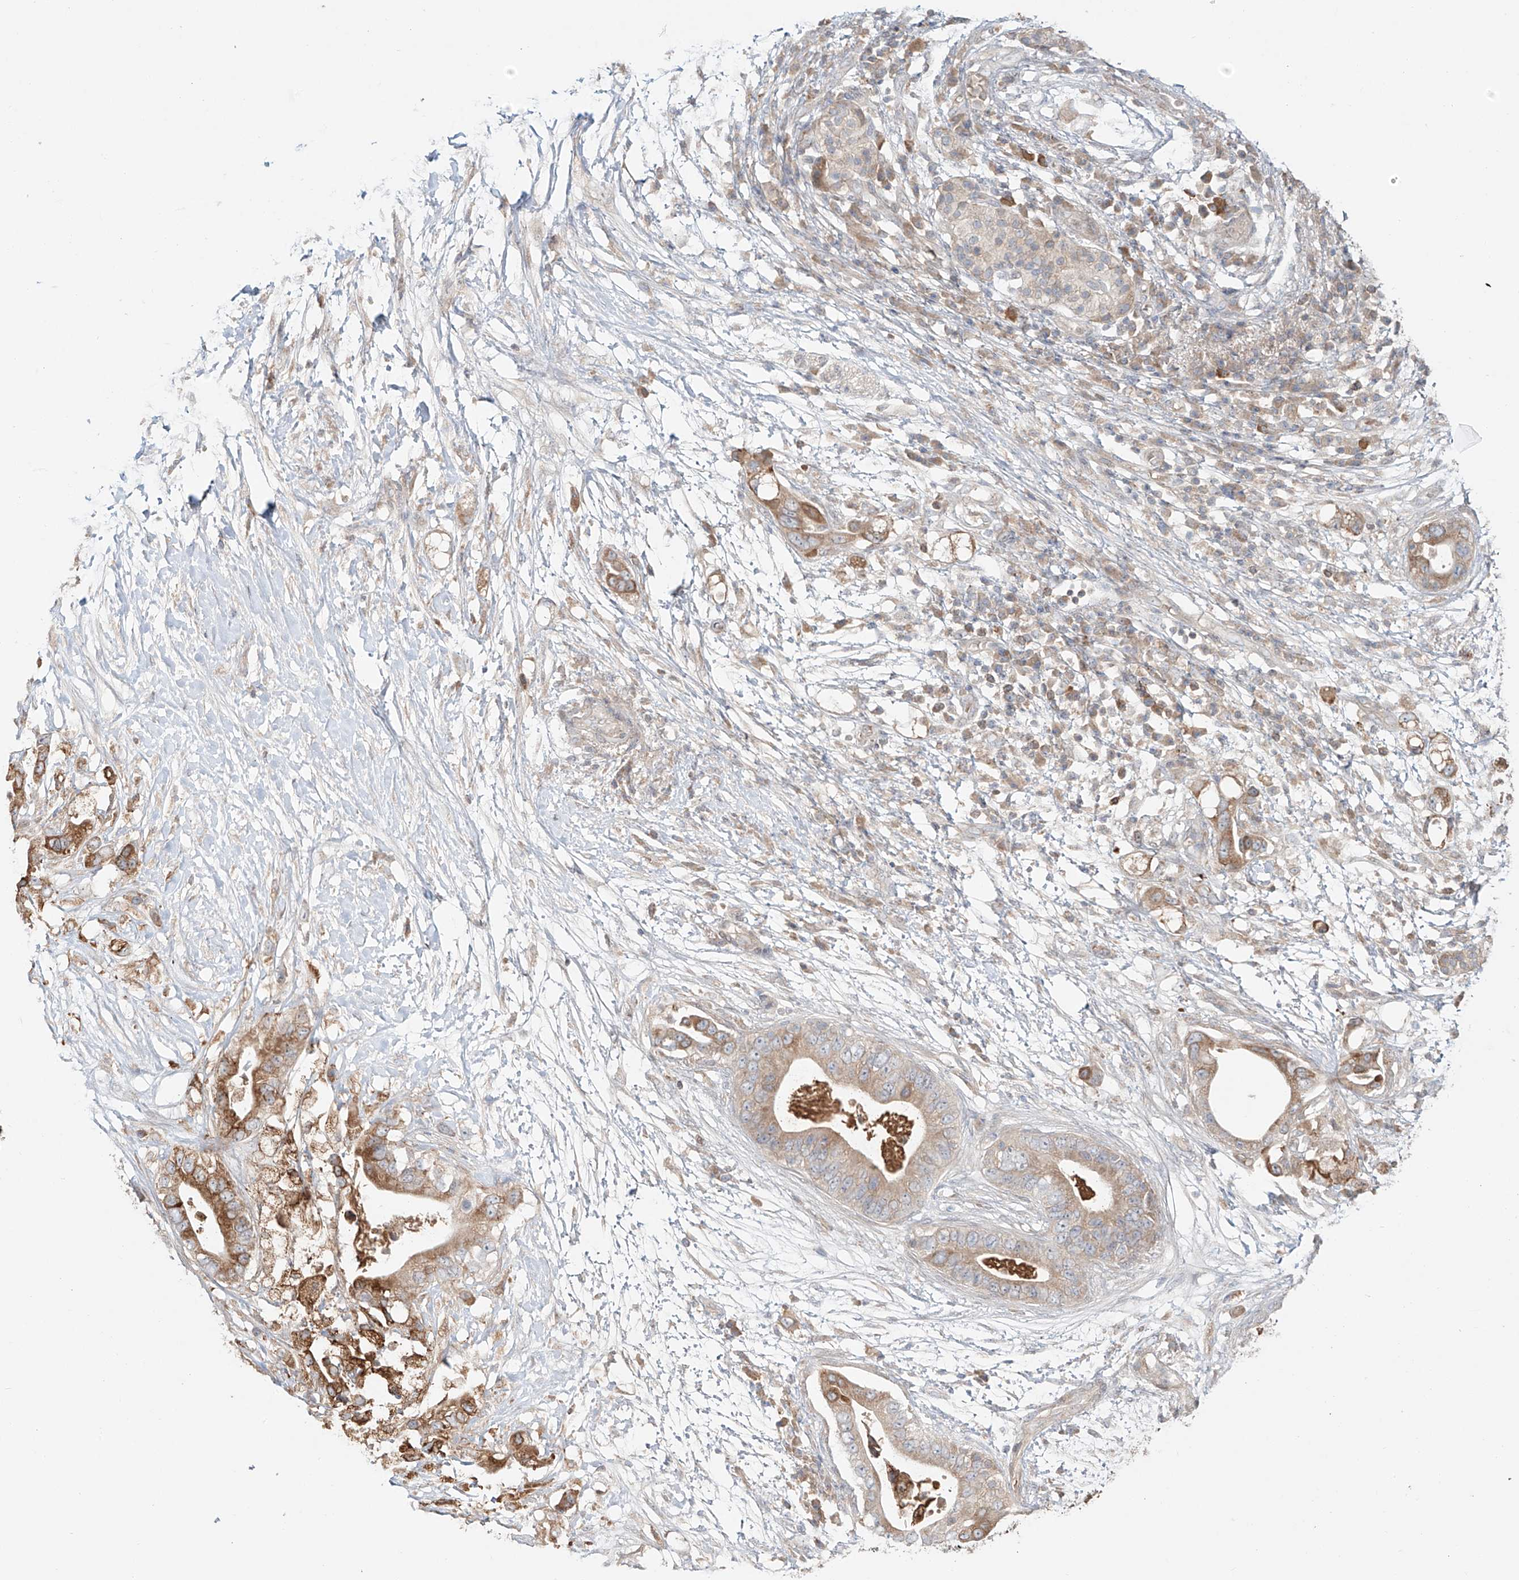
{"staining": {"intensity": "moderate", "quantity": ">75%", "location": "cytoplasmic/membranous"}, "tissue": "pancreatic cancer", "cell_type": "Tumor cells", "image_type": "cancer", "snomed": [{"axis": "morphology", "description": "Adenocarcinoma, NOS"}, {"axis": "topography", "description": "Pancreas"}], "caption": "Pancreatic cancer (adenocarcinoma) stained for a protein displays moderate cytoplasmic/membranous positivity in tumor cells.", "gene": "ERO1A", "patient": {"sex": "male", "age": 77}}